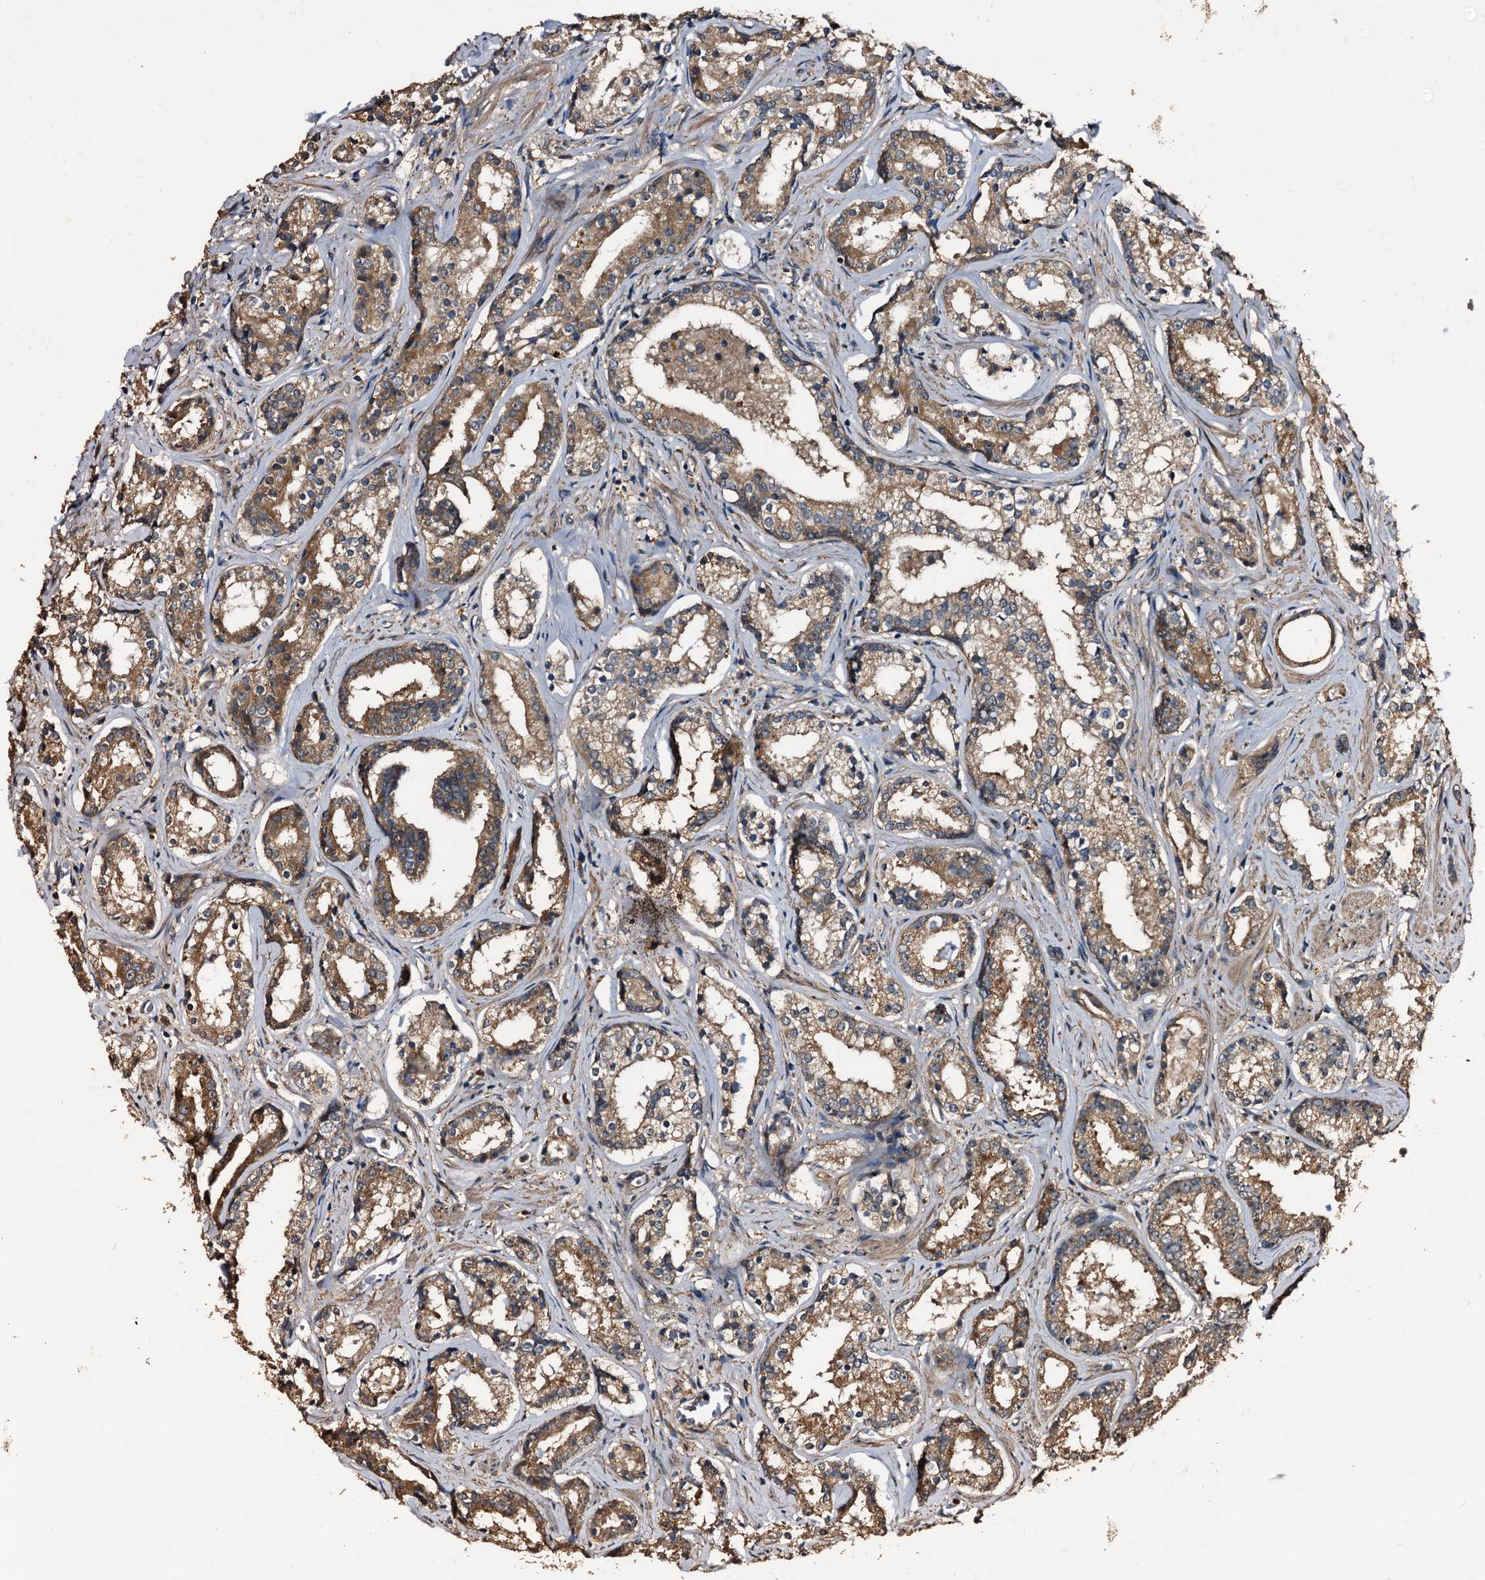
{"staining": {"intensity": "moderate", "quantity": ">75%", "location": "cytoplasmic/membranous"}, "tissue": "prostate cancer", "cell_type": "Tumor cells", "image_type": "cancer", "snomed": [{"axis": "morphology", "description": "Adenocarcinoma, High grade"}, {"axis": "topography", "description": "Prostate"}], "caption": "Immunohistochemistry (IHC) staining of prostate adenocarcinoma (high-grade), which reveals medium levels of moderate cytoplasmic/membranous positivity in approximately >75% of tumor cells indicating moderate cytoplasmic/membranous protein positivity. The staining was performed using DAB (brown) for protein detection and nuclei were counterstained in hematoxylin (blue).", "gene": "PEX5", "patient": {"sex": "male", "age": 58}}